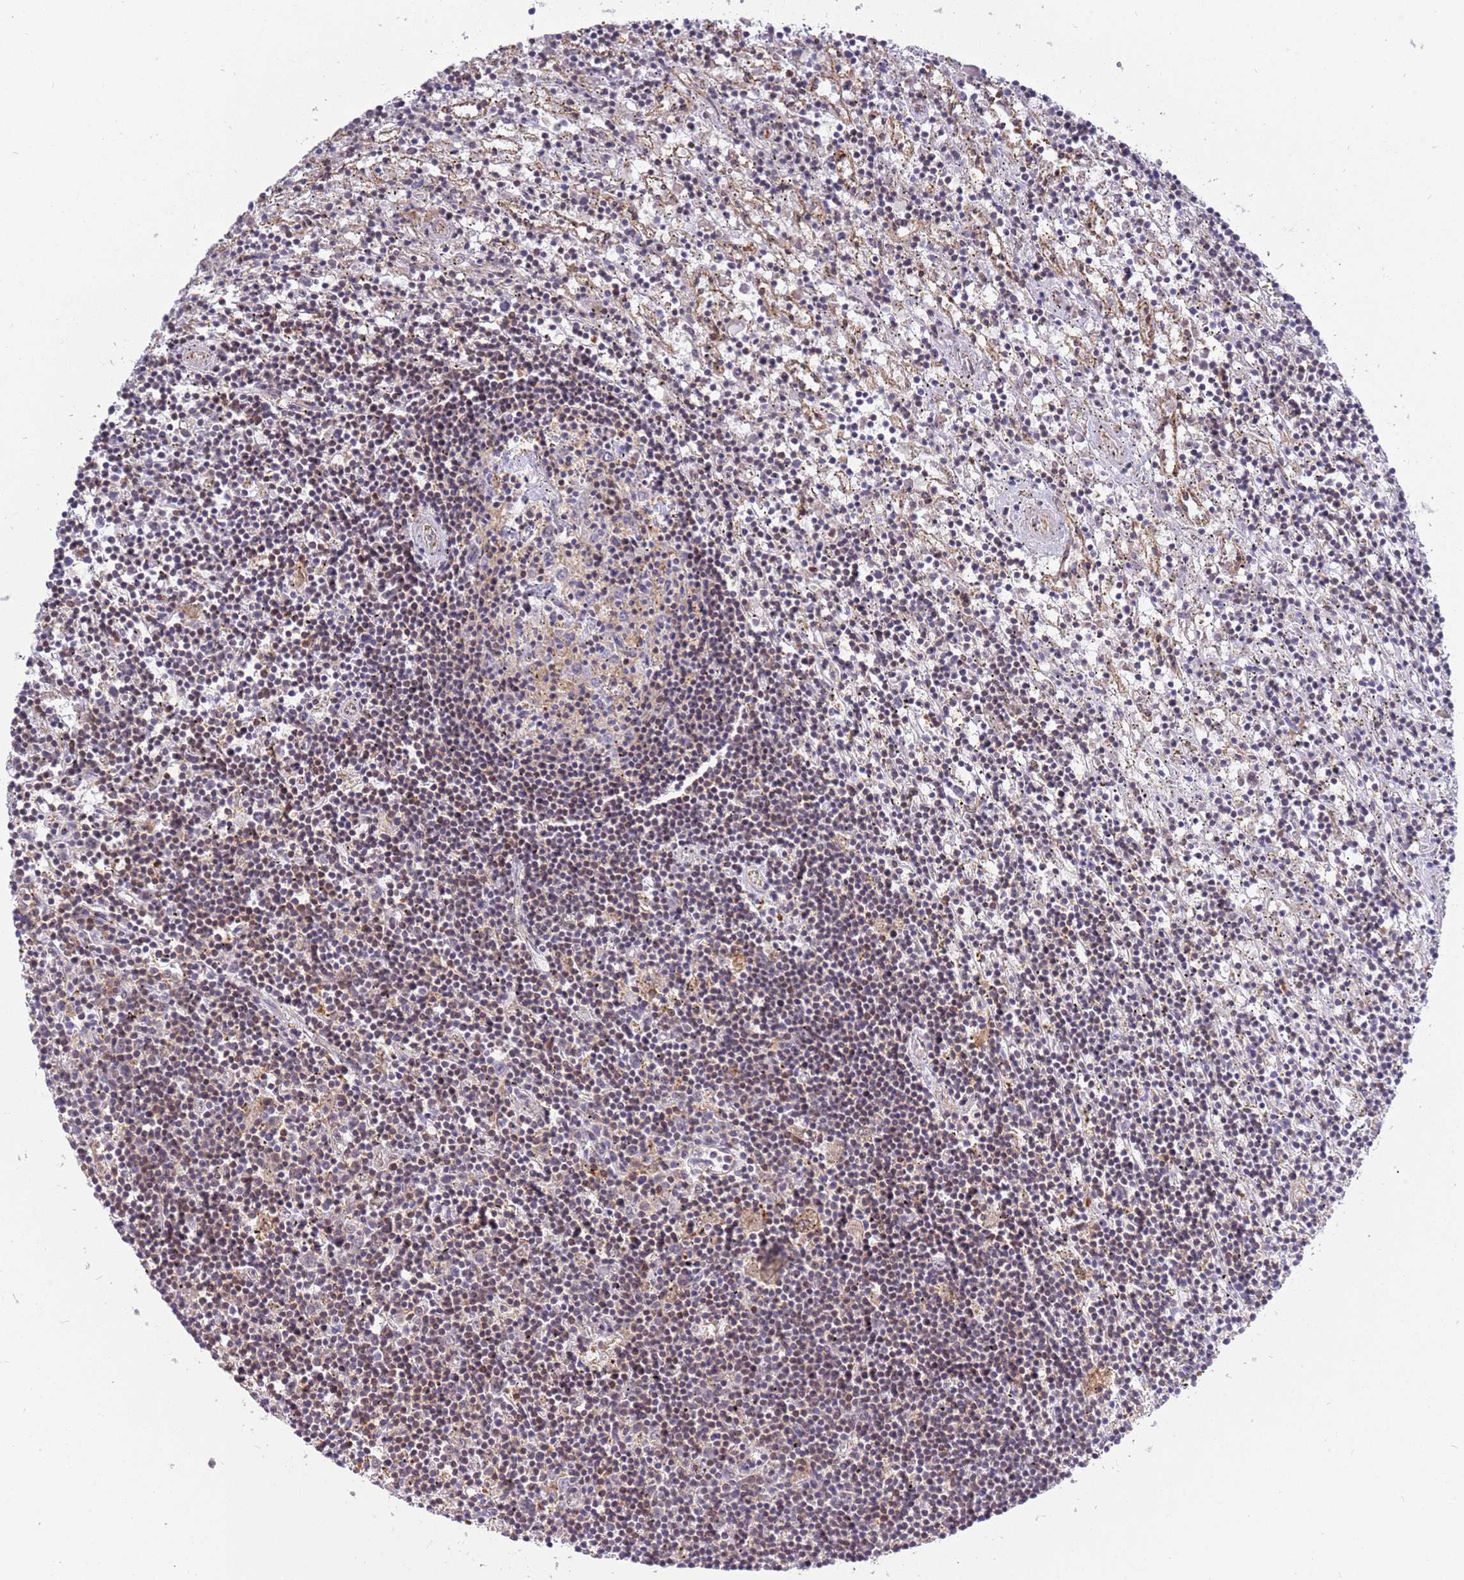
{"staining": {"intensity": "negative", "quantity": "none", "location": "none"}, "tissue": "lymphoma", "cell_type": "Tumor cells", "image_type": "cancer", "snomed": [{"axis": "morphology", "description": "Malignant lymphoma, non-Hodgkin's type, Low grade"}, {"axis": "topography", "description": "Spleen"}], "caption": "Protein analysis of malignant lymphoma, non-Hodgkin's type (low-grade) shows no significant staining in tumor cells.", "gene": "CCNJL", "patient": {"sex": "male", "age": 76}}